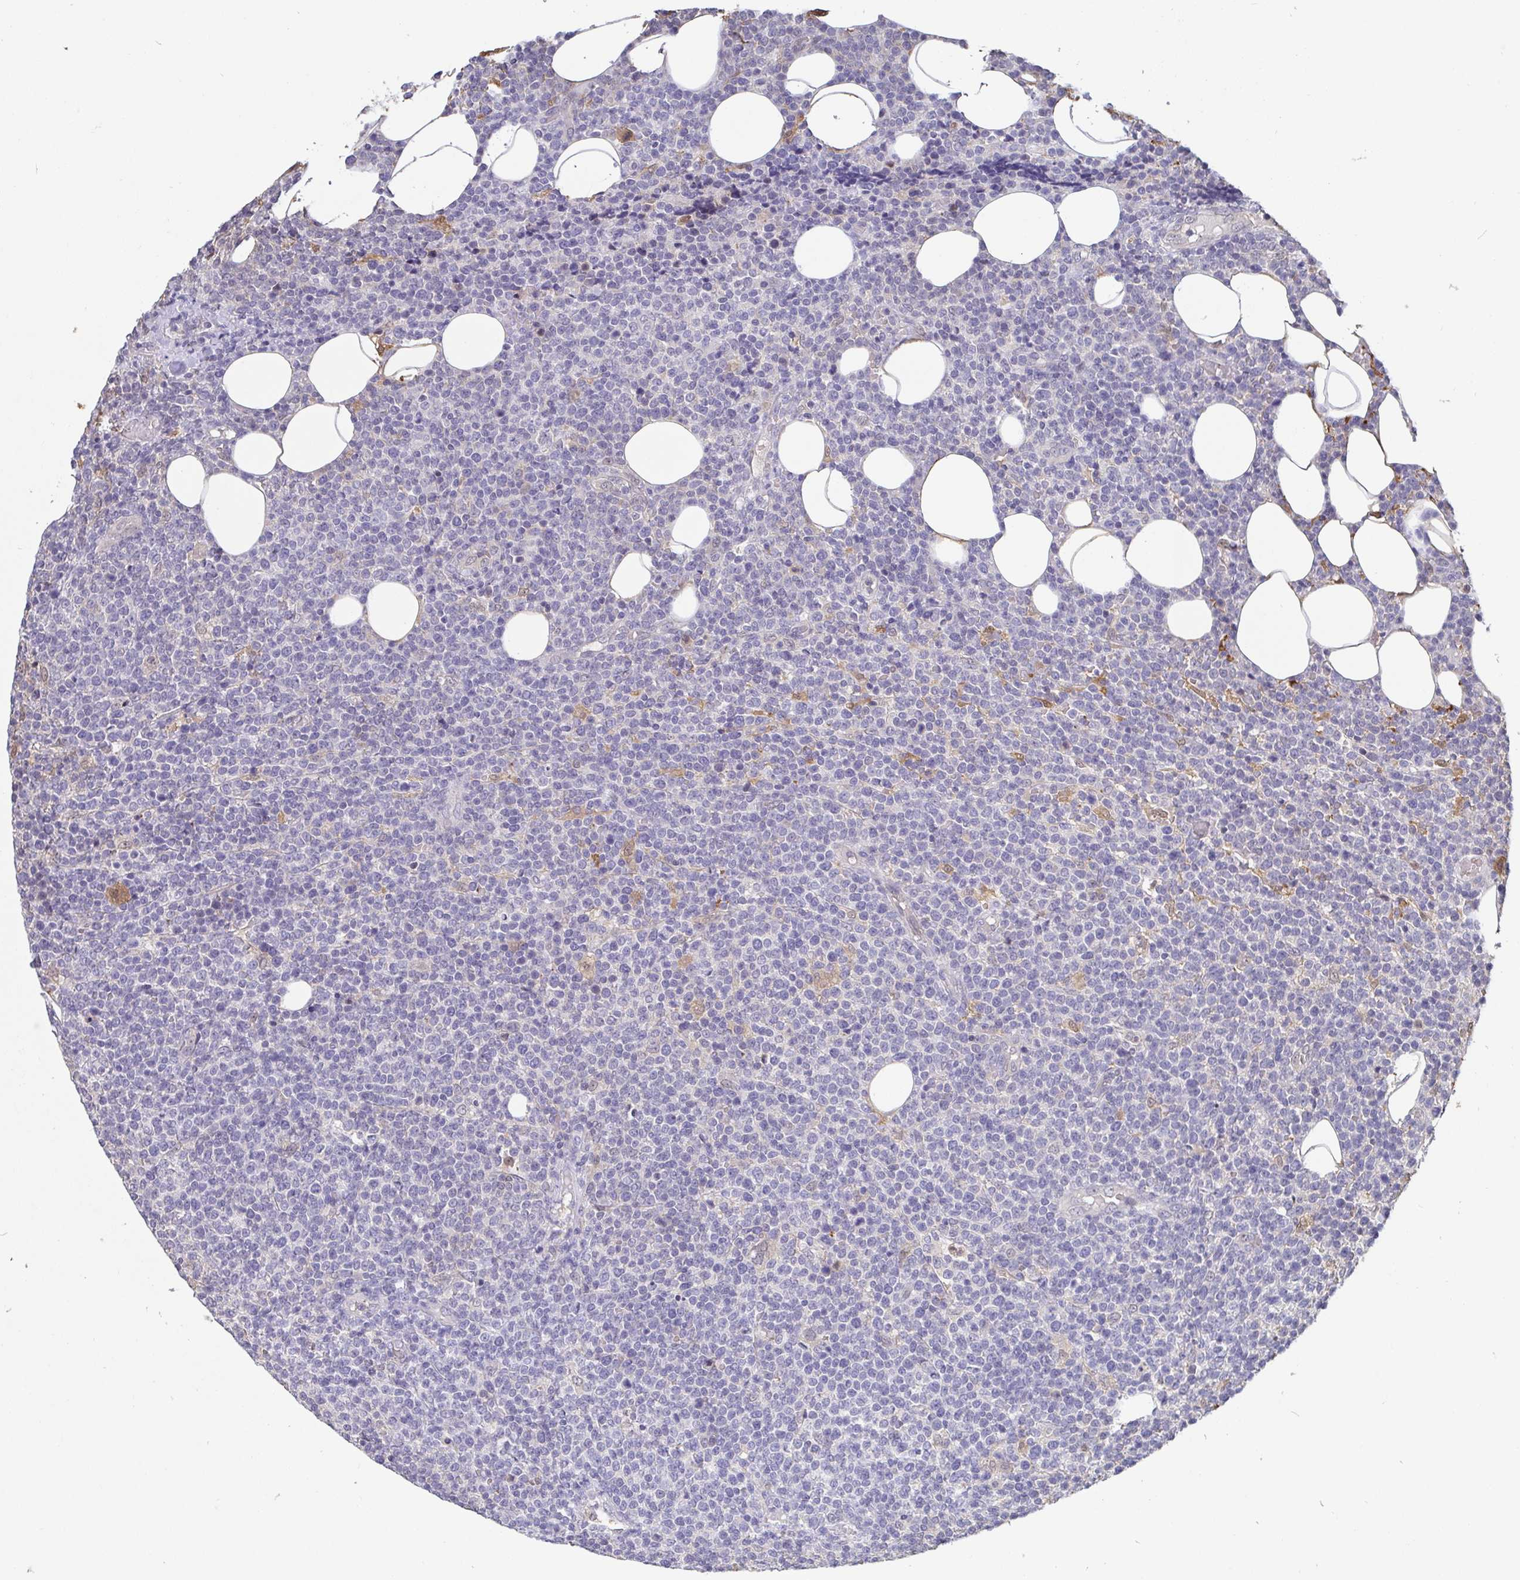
{"staining": {"intensity": "negative", "quantity": "none", "location": "none"}, "tissue": "lymphoma", "cell_type": "Tumor cells", "image_type": "cancer", "snomed": [{"axis": "morphology", "description": "Malignant lymphoma, non-Hodgkin's type, High grade"}, {"axis": "topography", "description": "Lymph node"}], "caption": "DAB immunohistochemical staining of high-grade malignant lymphoma, non-Hodgkin's type exhibits no significant staining in tumor cells.", "gene": "IDH1", "patient": {"sex": "male", "age": 61}}